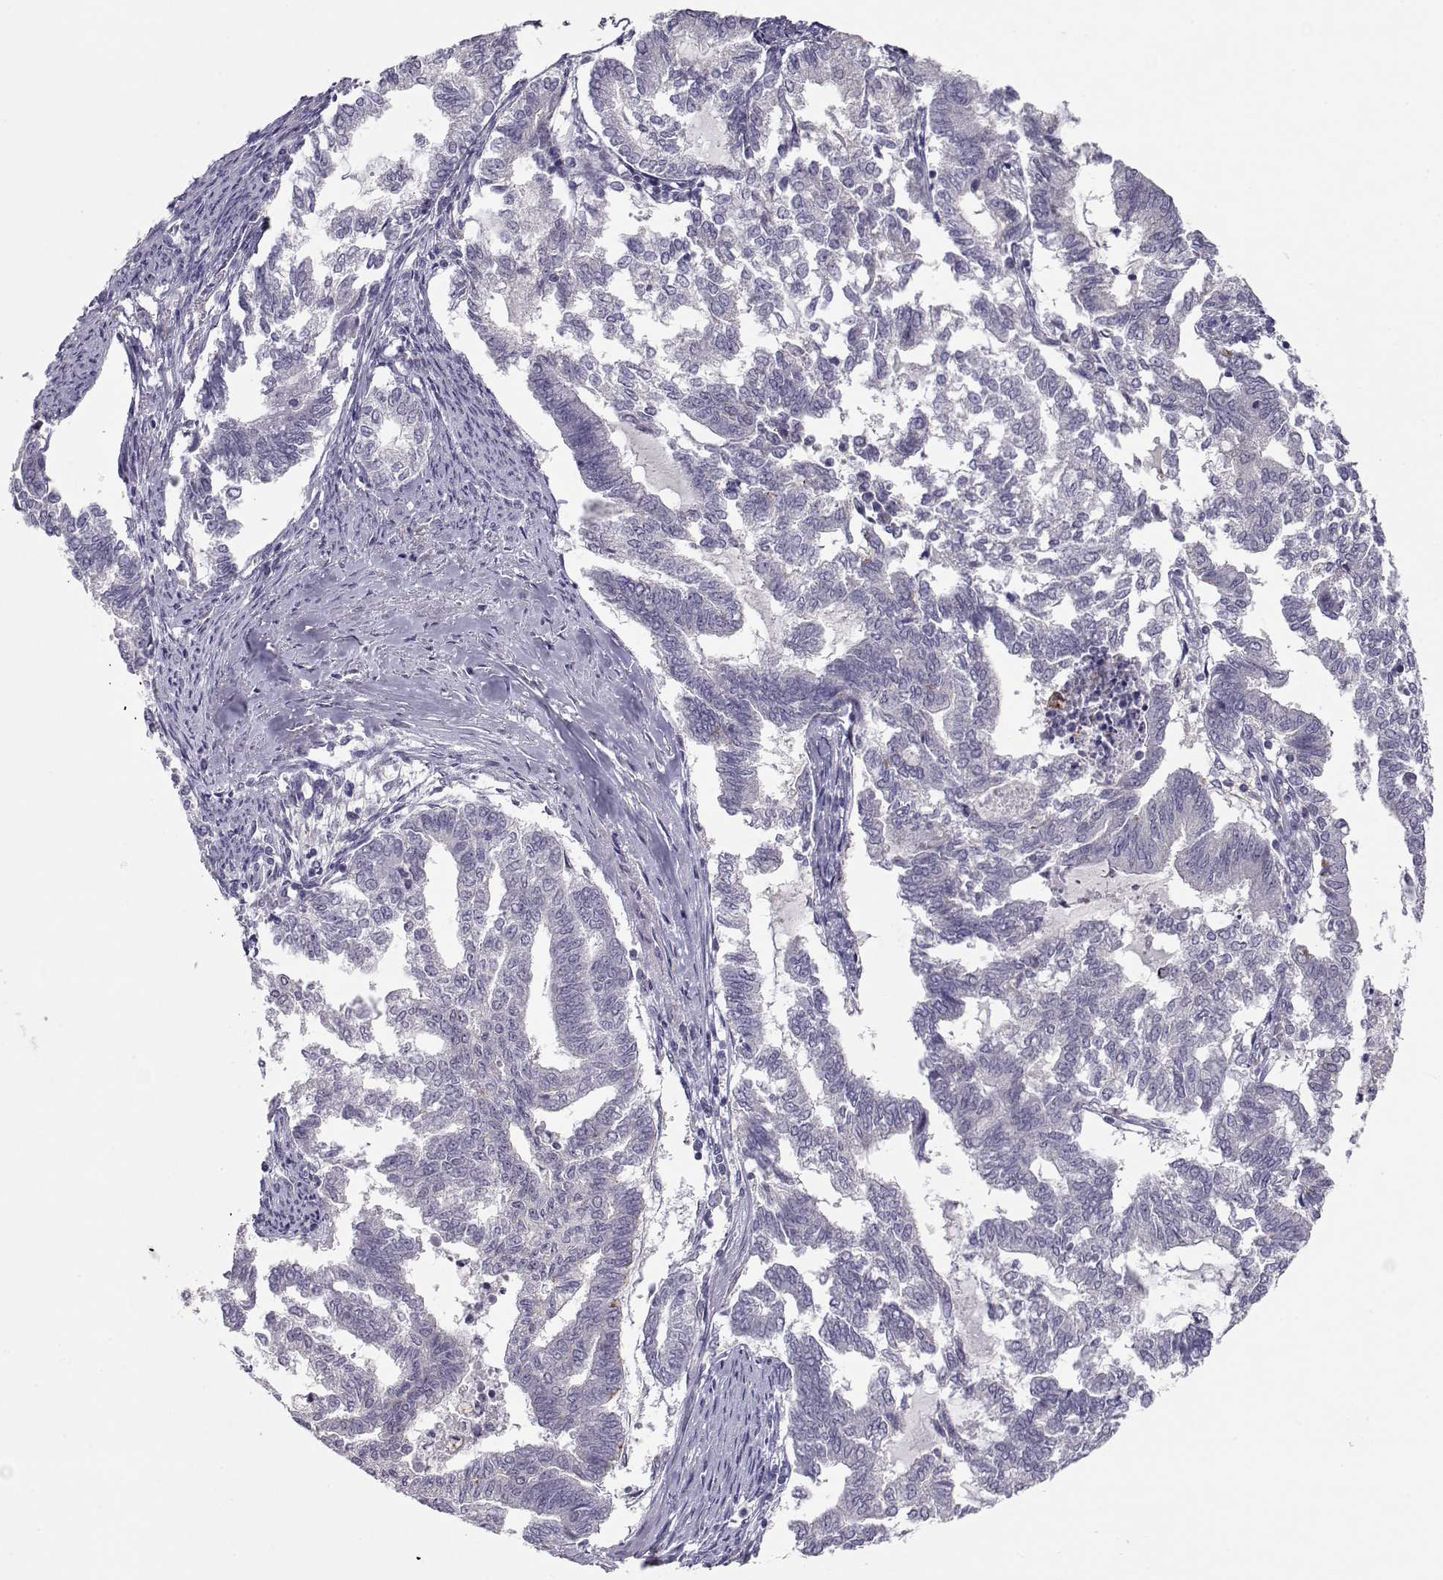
{"staining": {"intensity": "negative", "quantity": "none", "location": "none"}, "tissue": "endometrial cancer", "cell_type": "Tumor cells", "image_type": "cancer", "snomed": [{"axis": "morphology", "description": "Adenocarcinoma, NOS"}, {"axis": "topography", "description": "Endometrium"}], "caption": "DAB (3,3'-diaminobenzidine) immunohistochemical staining of endometrial adenocarcinoma demonstrates no significant positivity in tumor cells. (DAB (3,3'-diaminobenzidine) immunohistochemistry (IHC) visualized using brightfield microscopy, high magnification).", "gene": "NPVF", "patient": {"sex": "female", "age": 79}}